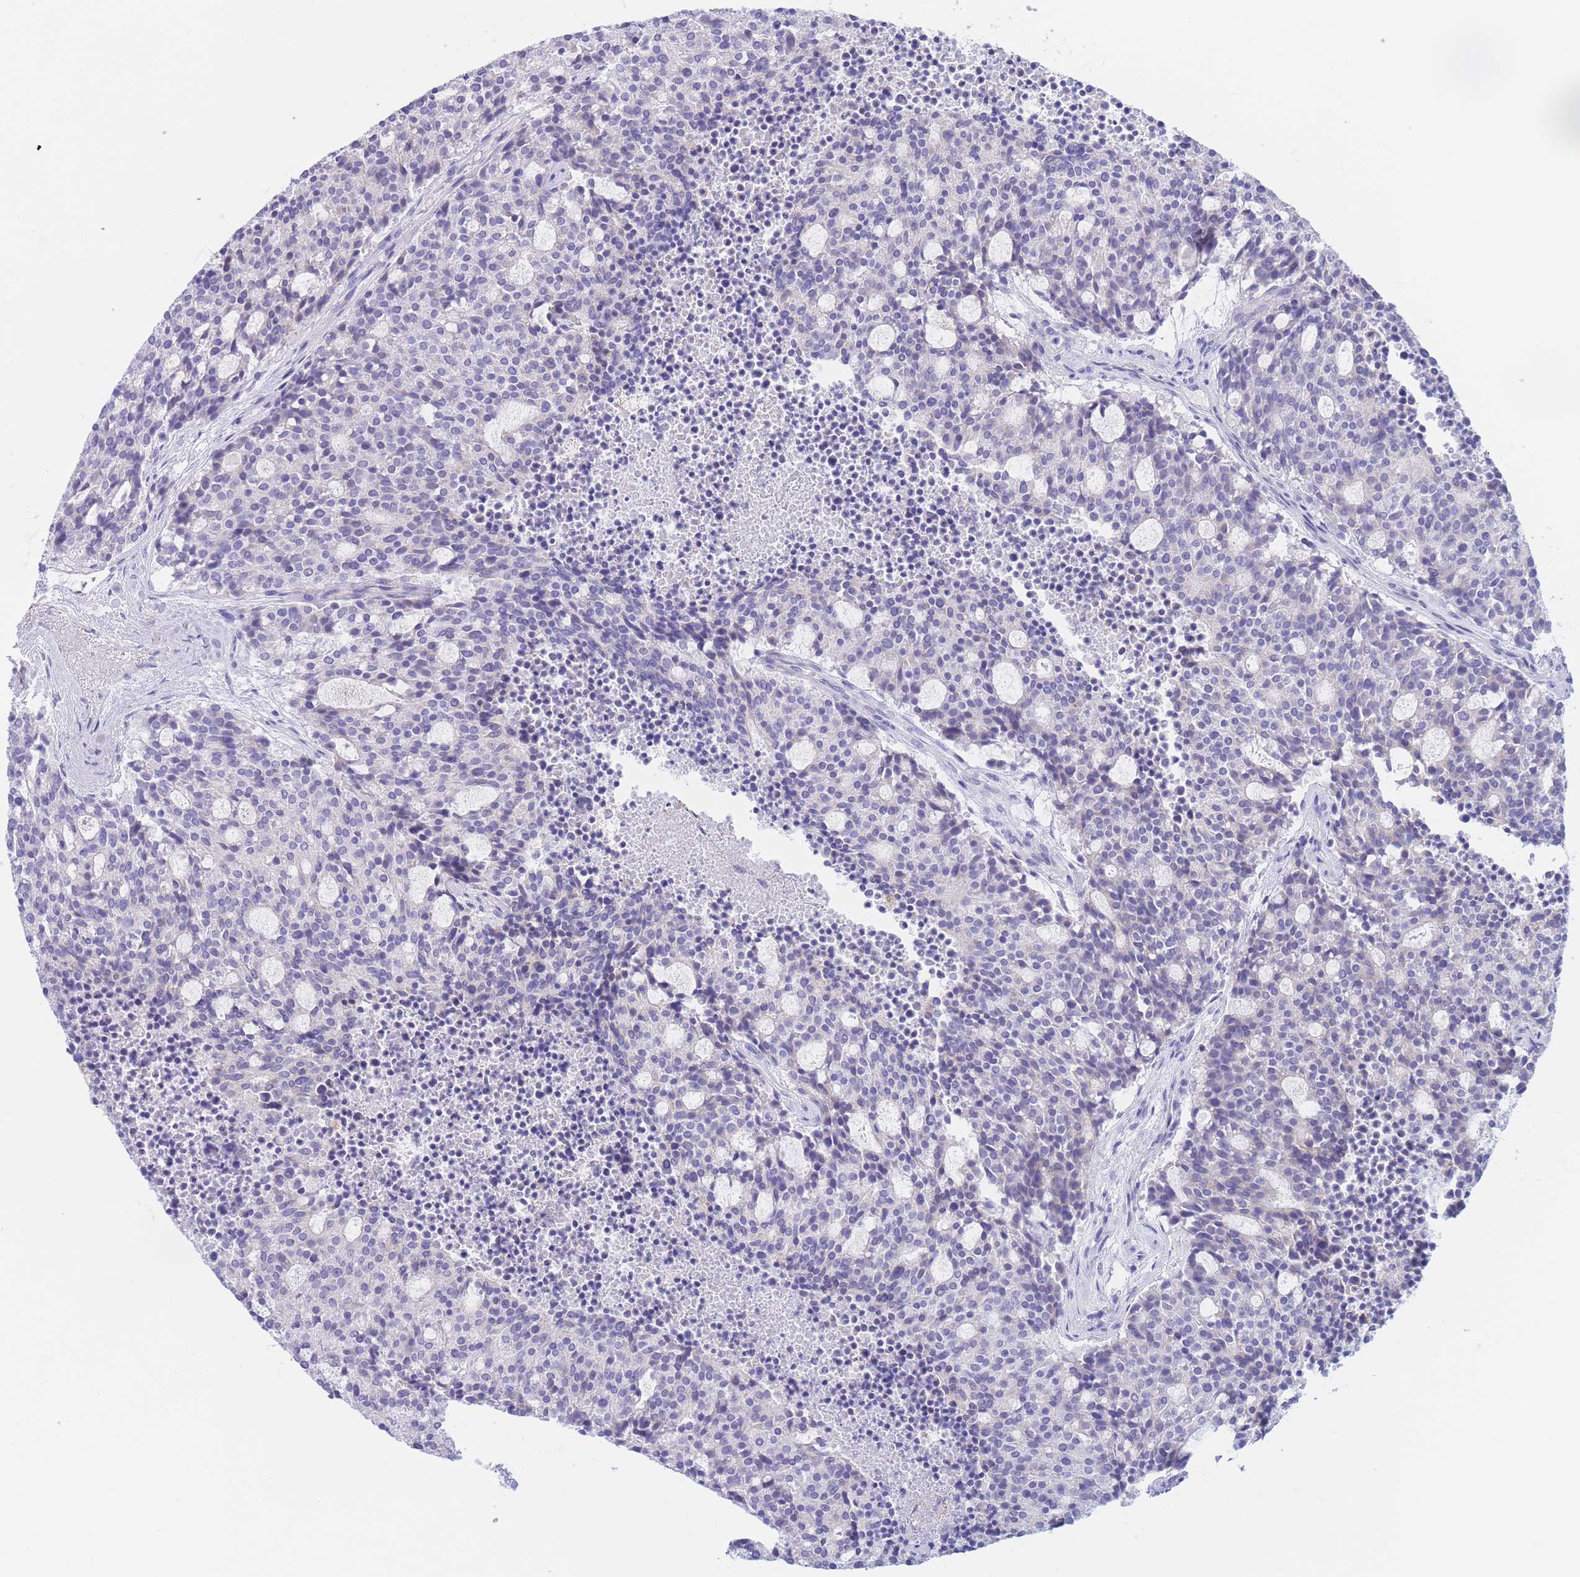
{"staining": {"intensity": "negative", "quantity": "none", "location": "none"}, "tissue": "carcinoid", "cell_type": "Tumor cells", "image_type": "cancer", "snomed": [{"axis": "morphology", "description": "Carcinoid, malignant, NOS"}, {"axis": "topography", "description": "Pancreas"}], "caption": "Tumor cells are negative for protein expression in human carcinoid.", "gene": "PCDHB3", "patient": {"sex": "female", "age": 54}}